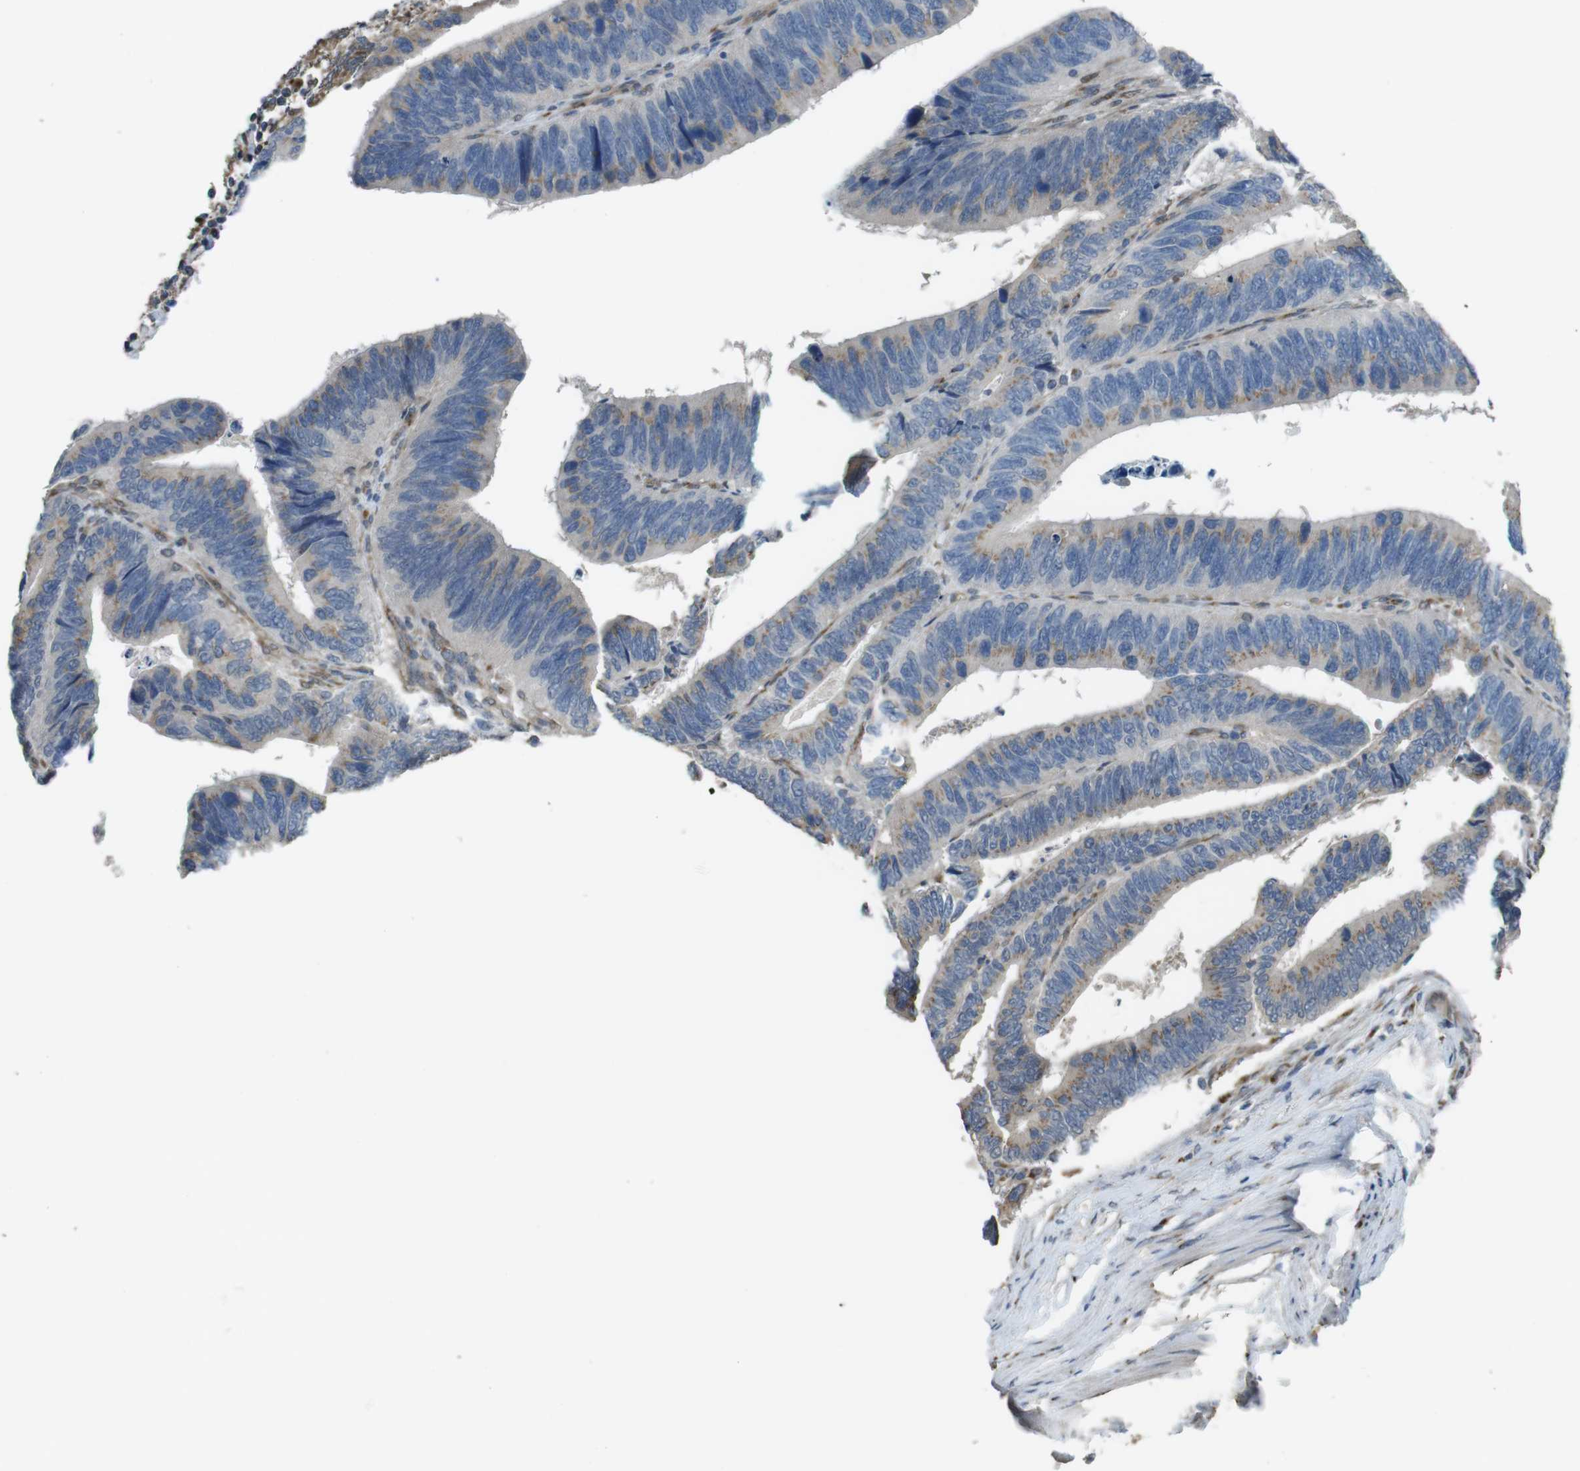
{"staining": {"intensity": "moderate", "quantity": "<25%", "location": "cytoplasmic/membranous"}, "tissue": "colorectal cancer", "cell_type": "Tumor cells", "image_type": "cancer", "snomed": [{"axis": "morphology", "description": "Adenocarcinoma, NOS"}, {"axis": "topography", "description": "Colon"}], "caption": "Moderate cytoplasmic/membranous expression is present in approximately <25% of tumor cells in colorectal cancer (adenocarcinoma).", "gene": "RAB6A", "patient": {"sex": "male", "age": 72}}